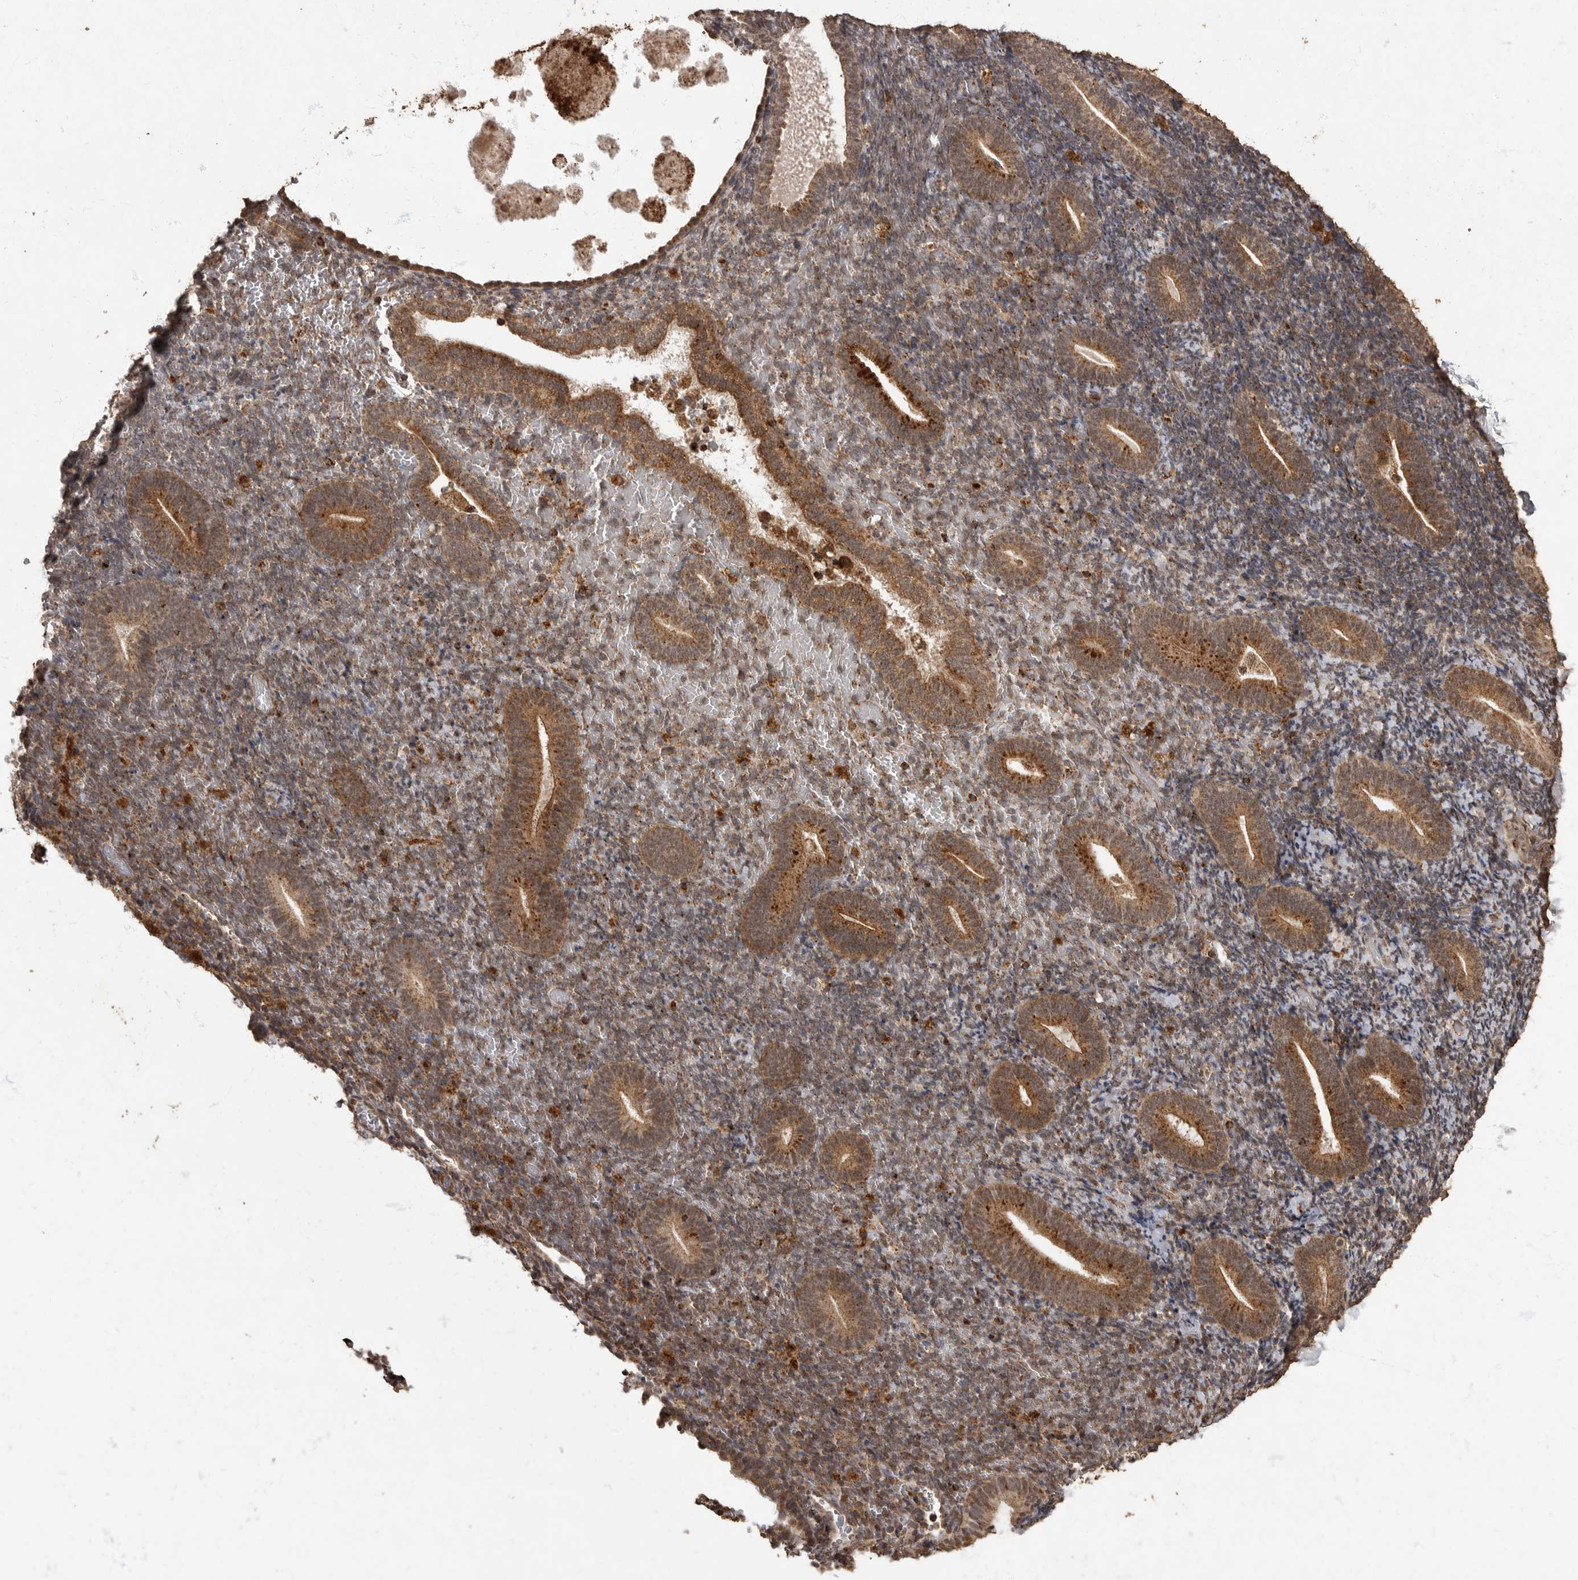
{"staining": {"intensity": "moderate", "quantity": ">75%", "location": "cytoplasmic/membranous,nuclear"}, "tissue": "endometrium", "cell_type": "Cells in endometrial stroma", "image_type": "normal", "snomed": [{"axis": "morphology", "description": "Normal tissue, NOS"}, {"axis": "topography", "description": "Endometrium"}], "caption": "Immunohistochemical staining of benign endometrium exhibits moderate cytoplasmic/membranous,nuclear protein staining in approximately >75% of cells in endometrial stroma.", "gene": "MAFG", "patient": {"sex": "female", "age": 51}}